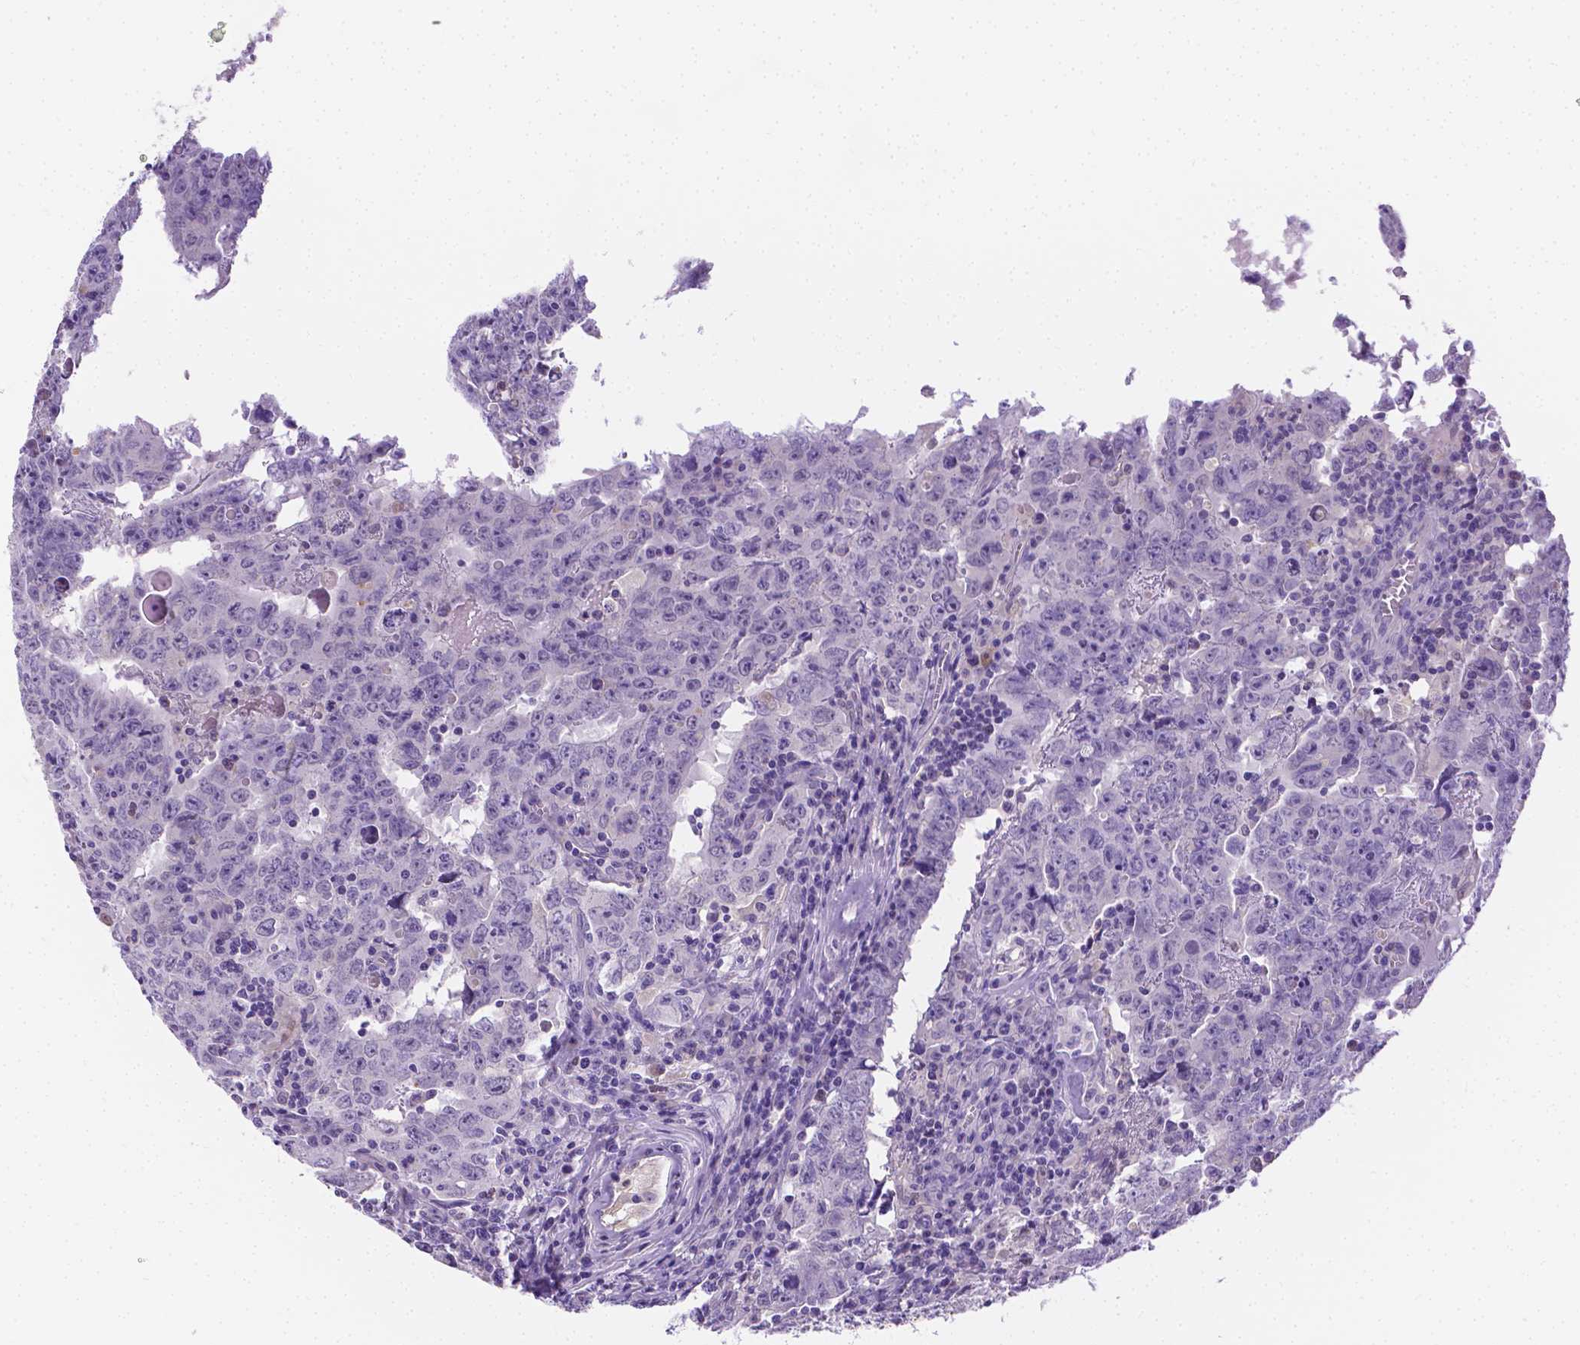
{"staining": {"intensity": "negative", "quantity": "none", "location": "none"}, "tissue": "testis cancer", "cell_type": "Tumor cells", "image_type": "cancer", "snomed": [{"axis": "morphology", "description": "Carcinoma, Embryonal, NOS"}, {"axis": "topography", "description": "Testis"}], "caption": "Immunohistochemistry of human embryonal carcinoma (testis) exhibits no expression in tumor cells.", "gene": "NXPH2", "patient": {"sex": "male", "age": 22}}